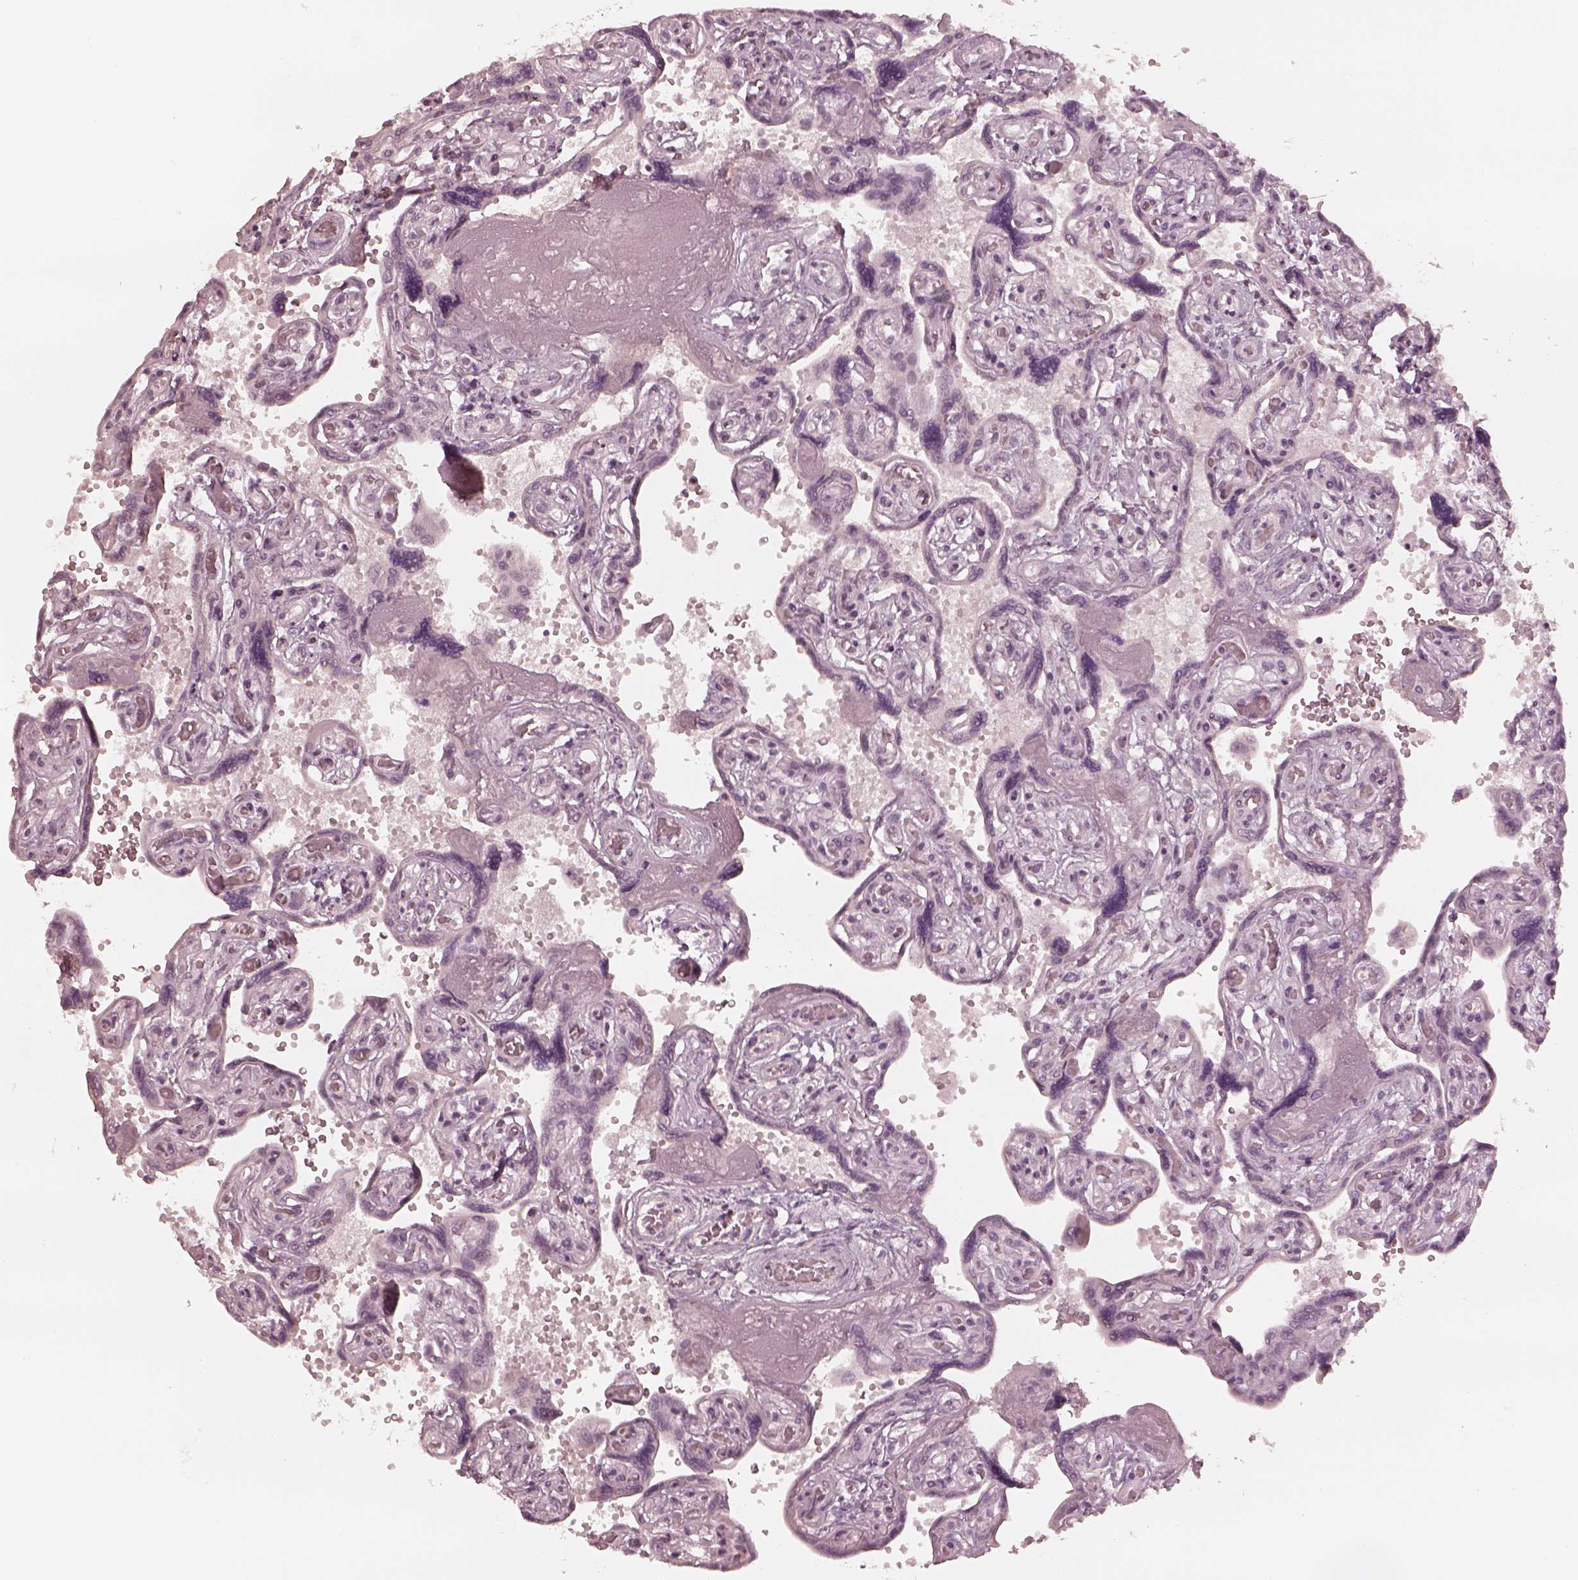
{"staining": {"intensity": "negative", "quantity": "none", "location": "none"}, "tissue": "placenta", "cell_type": "Decidual cells", "image_type": "normal", "snomed": [{"axis": "morphology", "description": "Normal tissue, NOS"}, {"axis": "topography", "description": "Placenta"}], "caption": "Protein analysis of benign placenta exhibits no significant staining in decidual cells. (DAB (3,3'-diaminobenzidine) IHC with hematoxylin counter stain).", "gene": "ADRB3", "patient": {"sex": "female", "age": 32}}